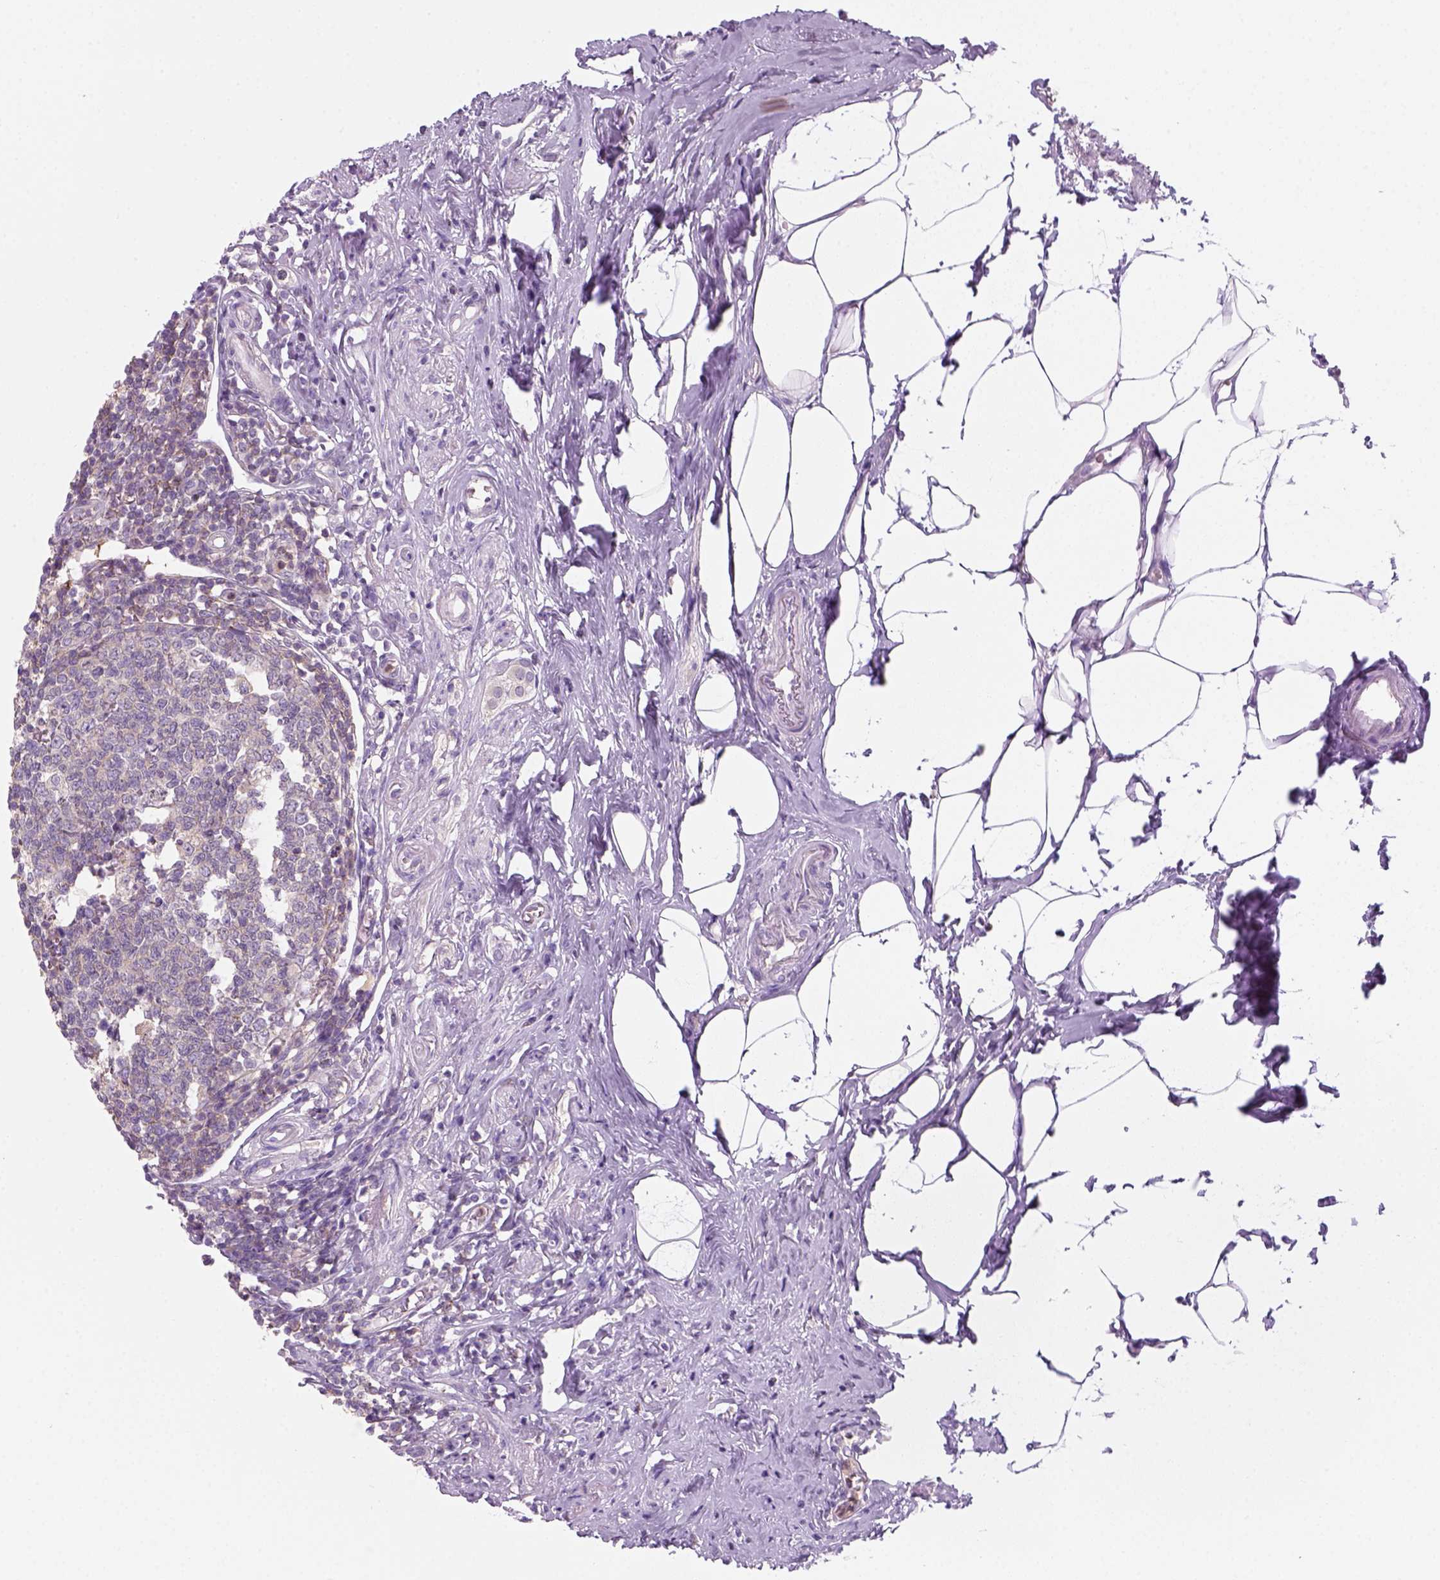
{"staining": {"intensity": "moderate", "quantity": ">75%", "location": "cytoplasmic/membranous"}, "tissue": "appendix", "cell_type": "Glandular cells", "image_type": "normal", "snomed": [{"axis": "morphology", "description": "Normal tissue, NOS"}, {"axis": "morphology", "description": "Carcinoma, endometroid"}, {"axis": "topography", "description": "Appendix"}, {"axis": "topography", "description": "Colon"}], "caption": "Immunohistochemistry staining of unremarkable appendix, which demonstrates medium levels of moderate cytoplasmic/membranous staining in approximately >75% of glandular cells indicating moderate cytoplasmic/membranous protein expression. The staining was performed using DAB (3,3'-diaminobenzidine) (brown) for protein detection and nuclei were counterstained in hematoxylin (blue).", "gene": "GOT1", "patient": {"sex": "female", "age": 60}}